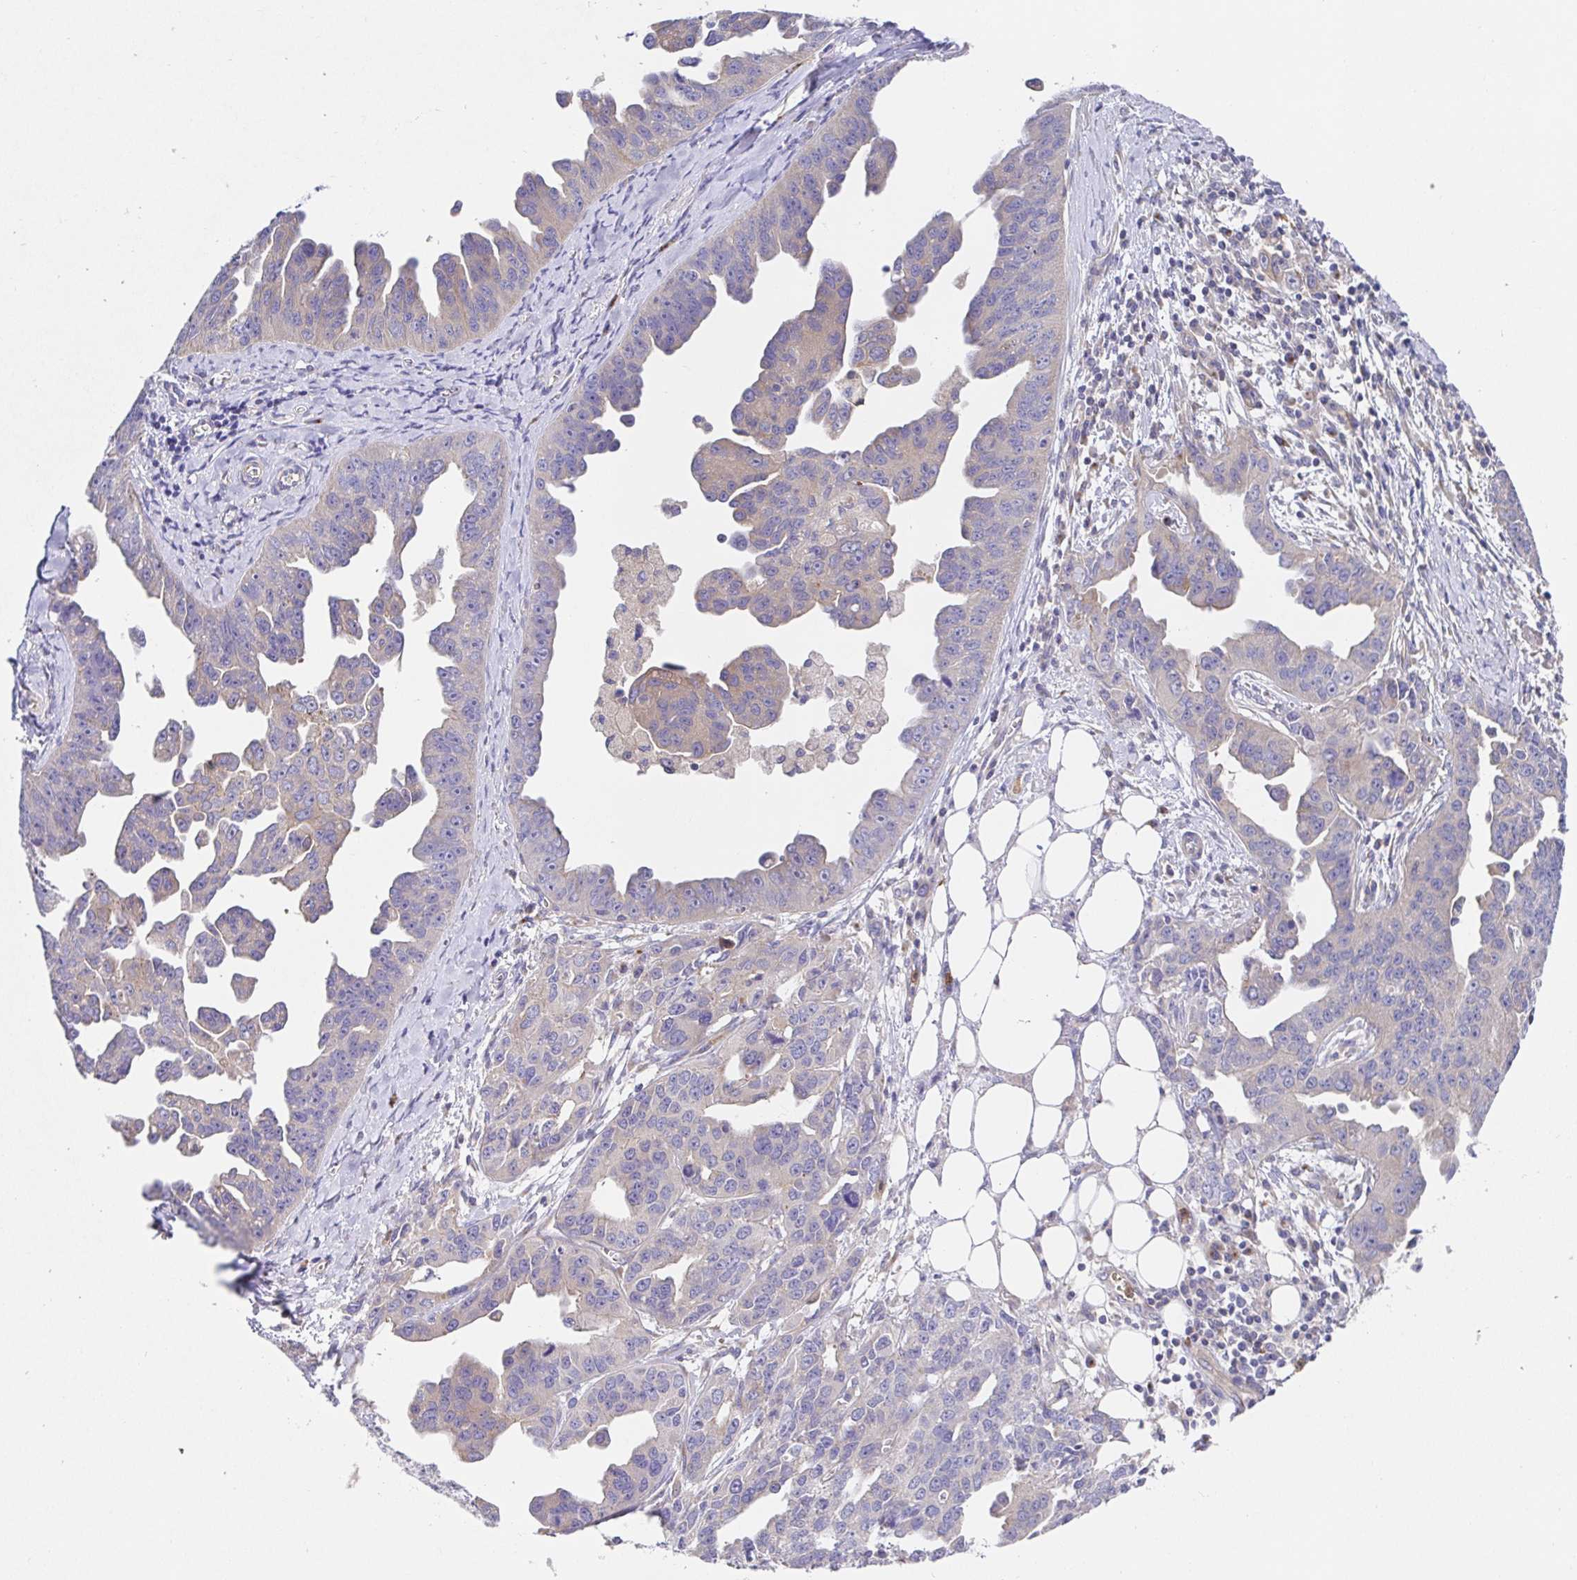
{"staining": {"intensity": "weak", "quantity": "25%-75%", "location": "cytoplasmic/membranous"}, "tissue": "ovarian cancer", "cell_type": "Tumor cells", "image_type": "cancer", "snomed": [{"axis": "morphology", "description": "Cystadenocarcinoma, serous, NOS"}, {"axis": "topography", "description": "Ovary"}], "caption": "This is a photomicrograph of IHC staining of ovarian cancer (serous cystadenocarcinoma), which shows weak staining in the cytoplasmic/membranous of tumor cells.", "gene": "GOLGA1", "patient": {"sex": "female", "age": 75}}